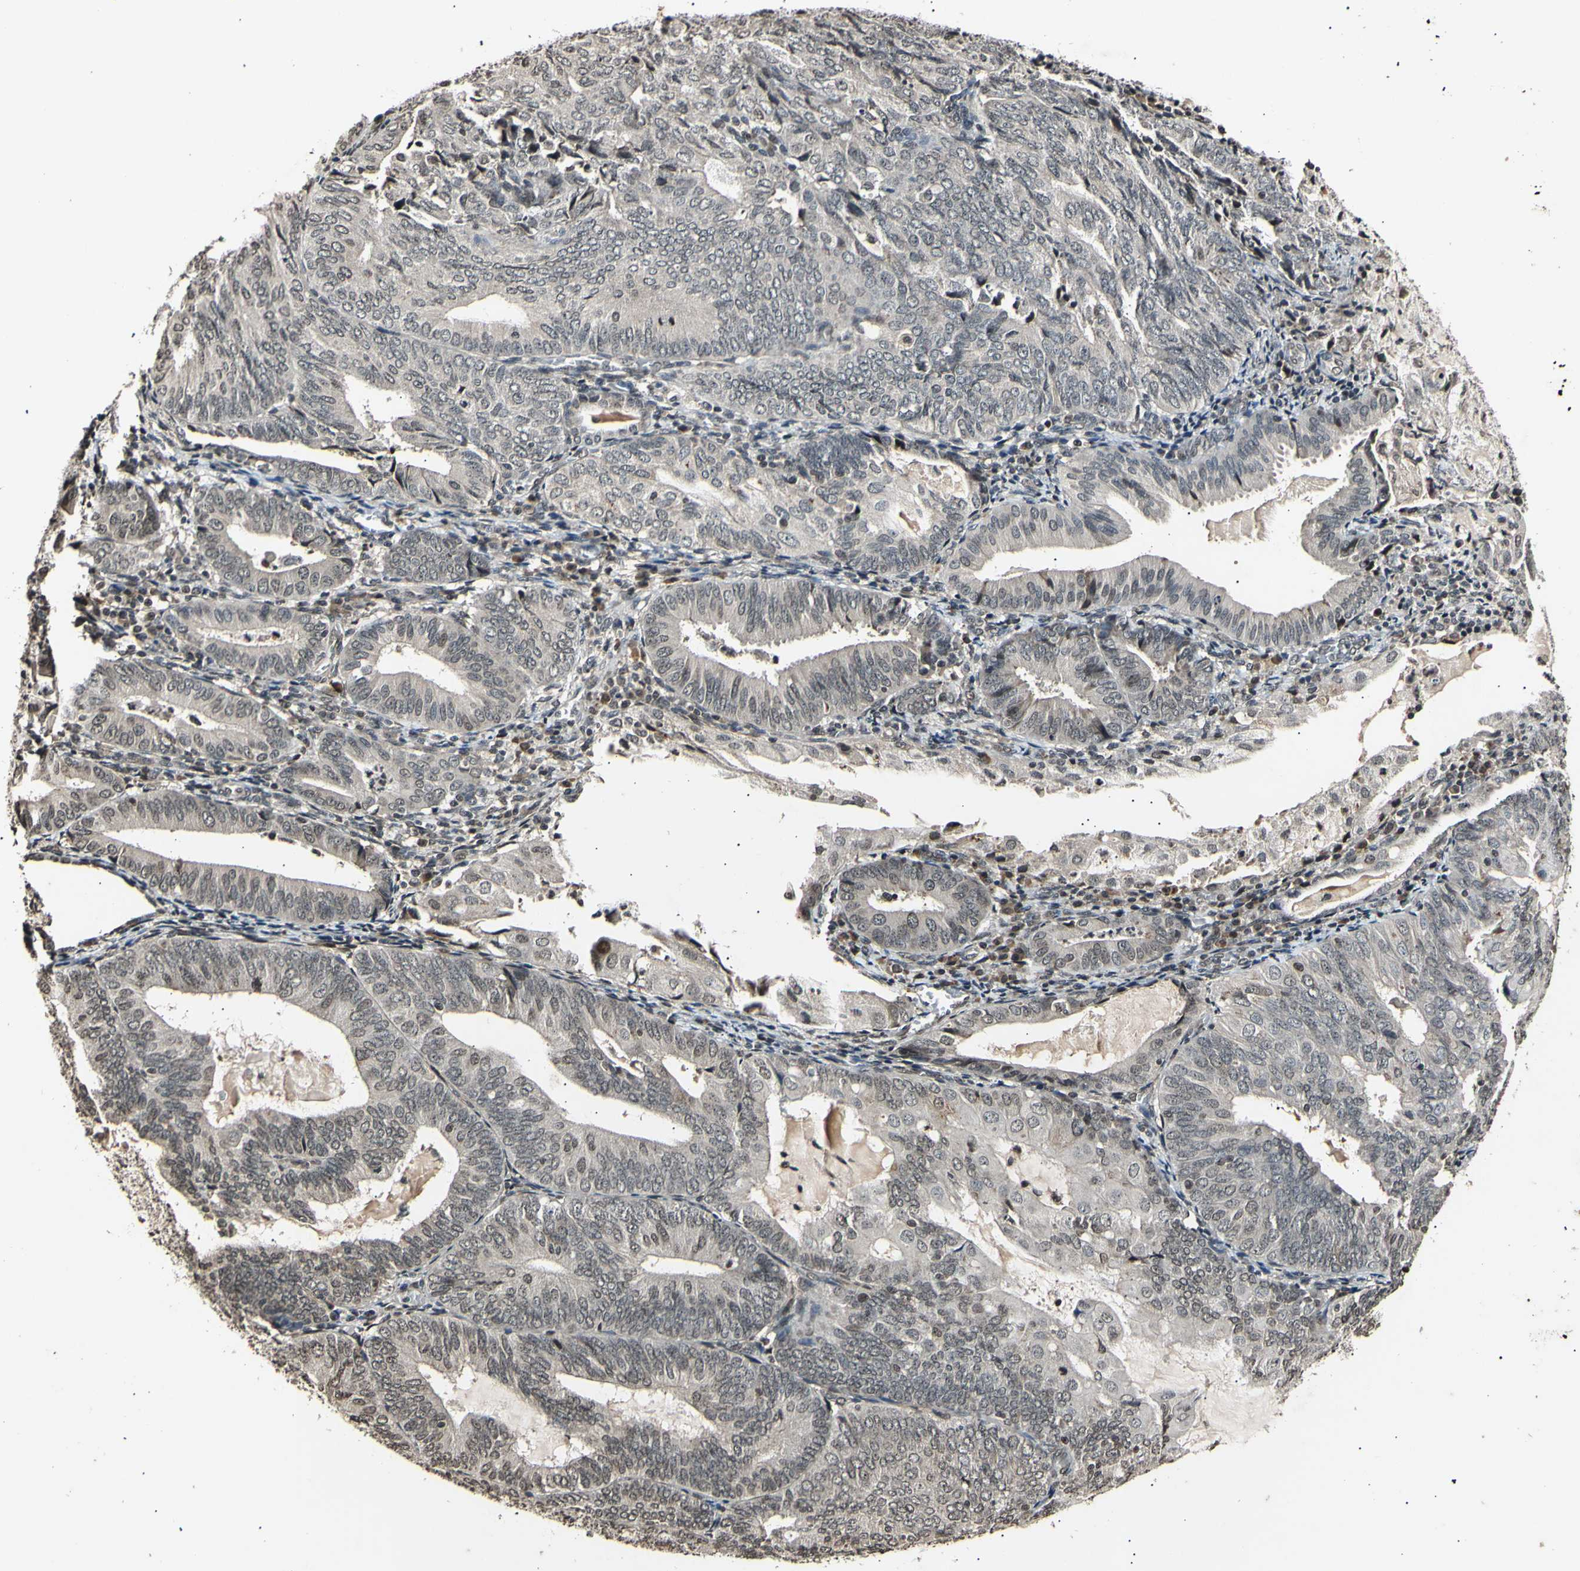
{"staining": {"intensity": "weak", "quantity": ">75%", "location": "cytoplasmic/membranous,nuclear"}, "tissue": "endometrial cancer", "cell_type": "Tumor cells", "image_type": "cancer", "snomed": [{"axis": "morphology", "description": "Adenocarcinoma, NOS"}, {"axis": "topography", "description": "Endometrium"}], "caption": "A histopathology image of human endometrial cancer (adenocarcinoma) stained for a protein reveals weak cytoplasmic/membranous and nuclear brown staining in tumor cells. (DAB IHC, brown staining for protein, blue staining for nuclei).", "gene": "ANAPC7", "patient": {"sex": "female", "age": 81}}